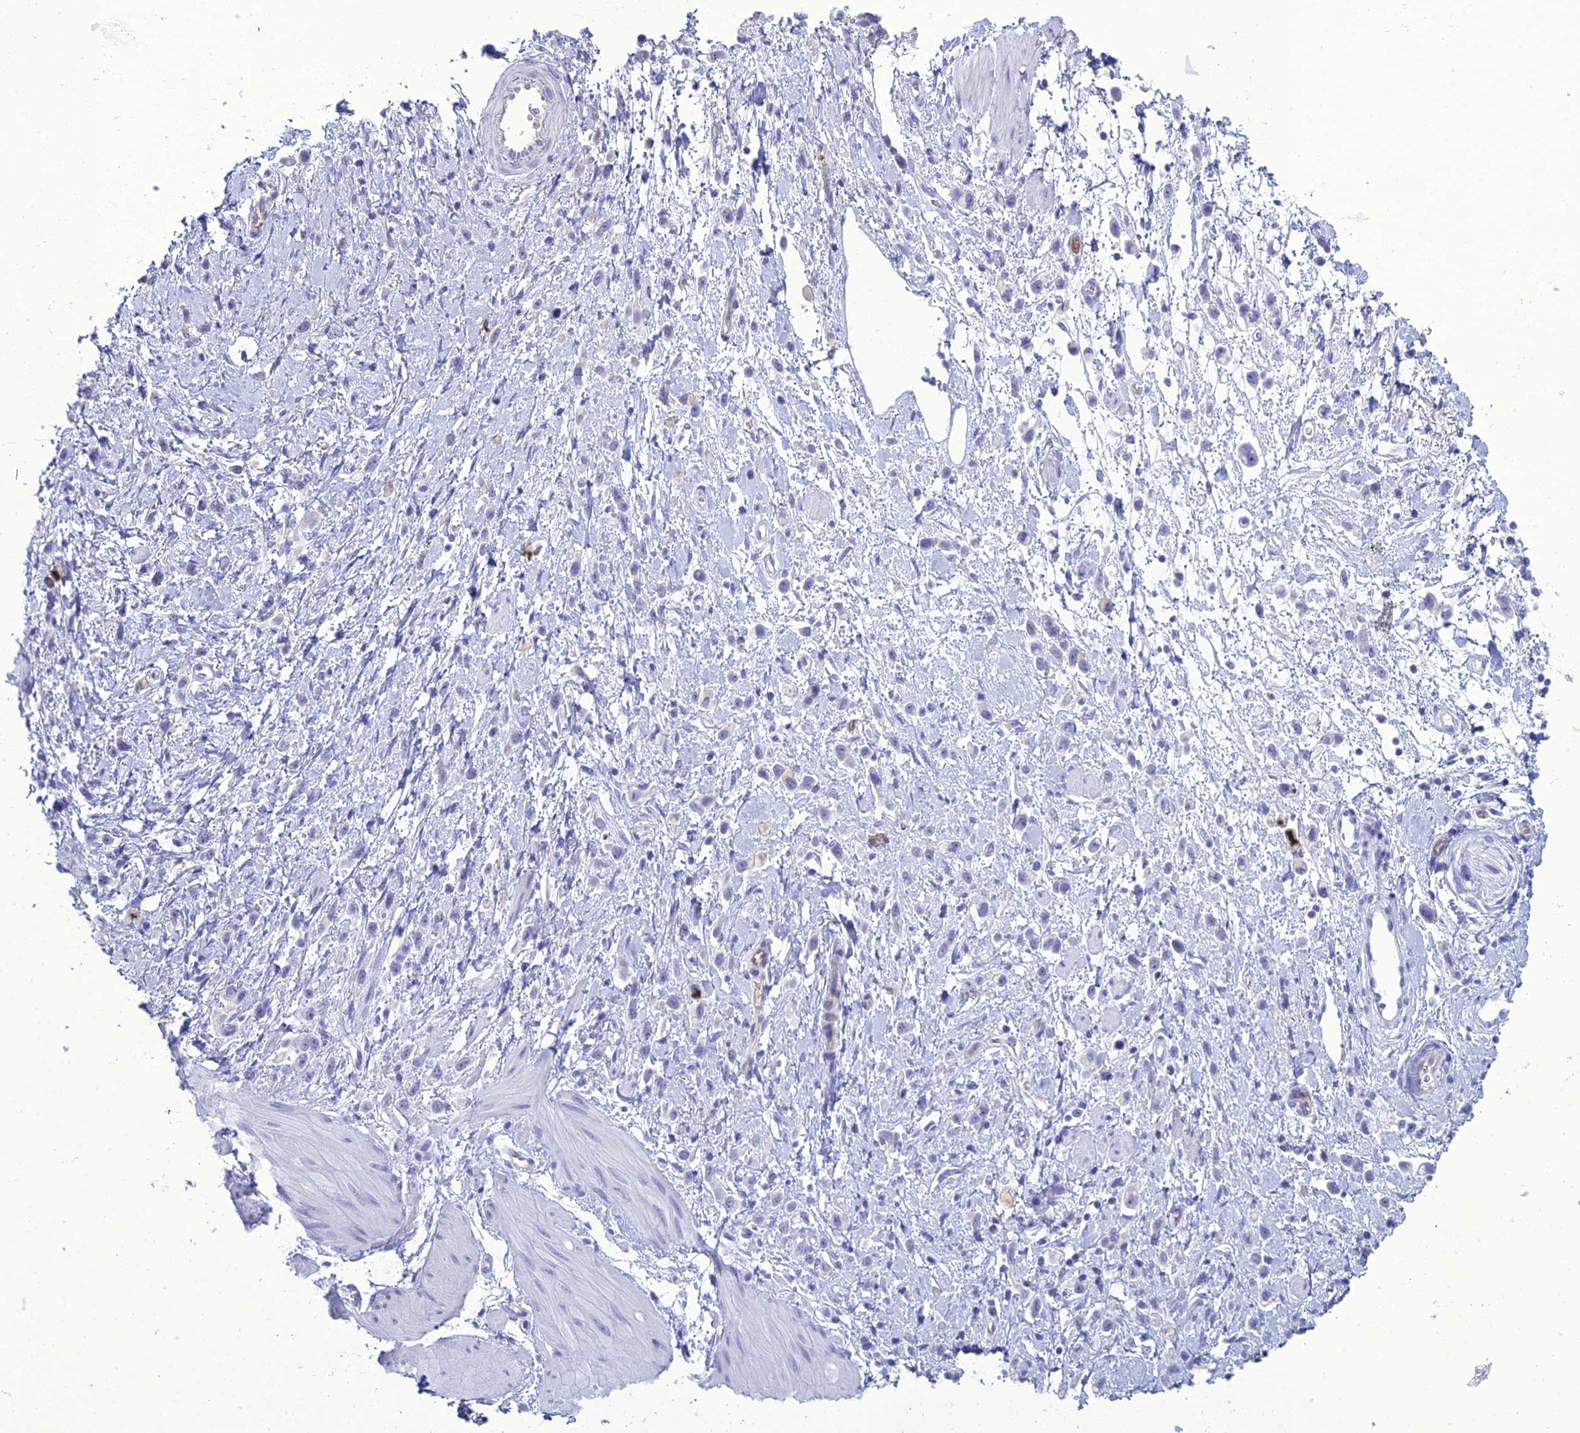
{"staining": {"intensity": "negative", "quantity": "none", "location": "none"}, "tissue": "stomach cancer", "cell_type": "Tumor cells", "image_type": "cancer", "snomed": [{"axis": "morphology", "description": "Adenocarcinoma, NOS"}, {"axis": "topography", "description": "Stomach"}], "caption": "The micrograph displays no significant expression in tumor cells of stomach cancer.", "gene": "ACE", "patient": {"sex": "female", "age": 65}}